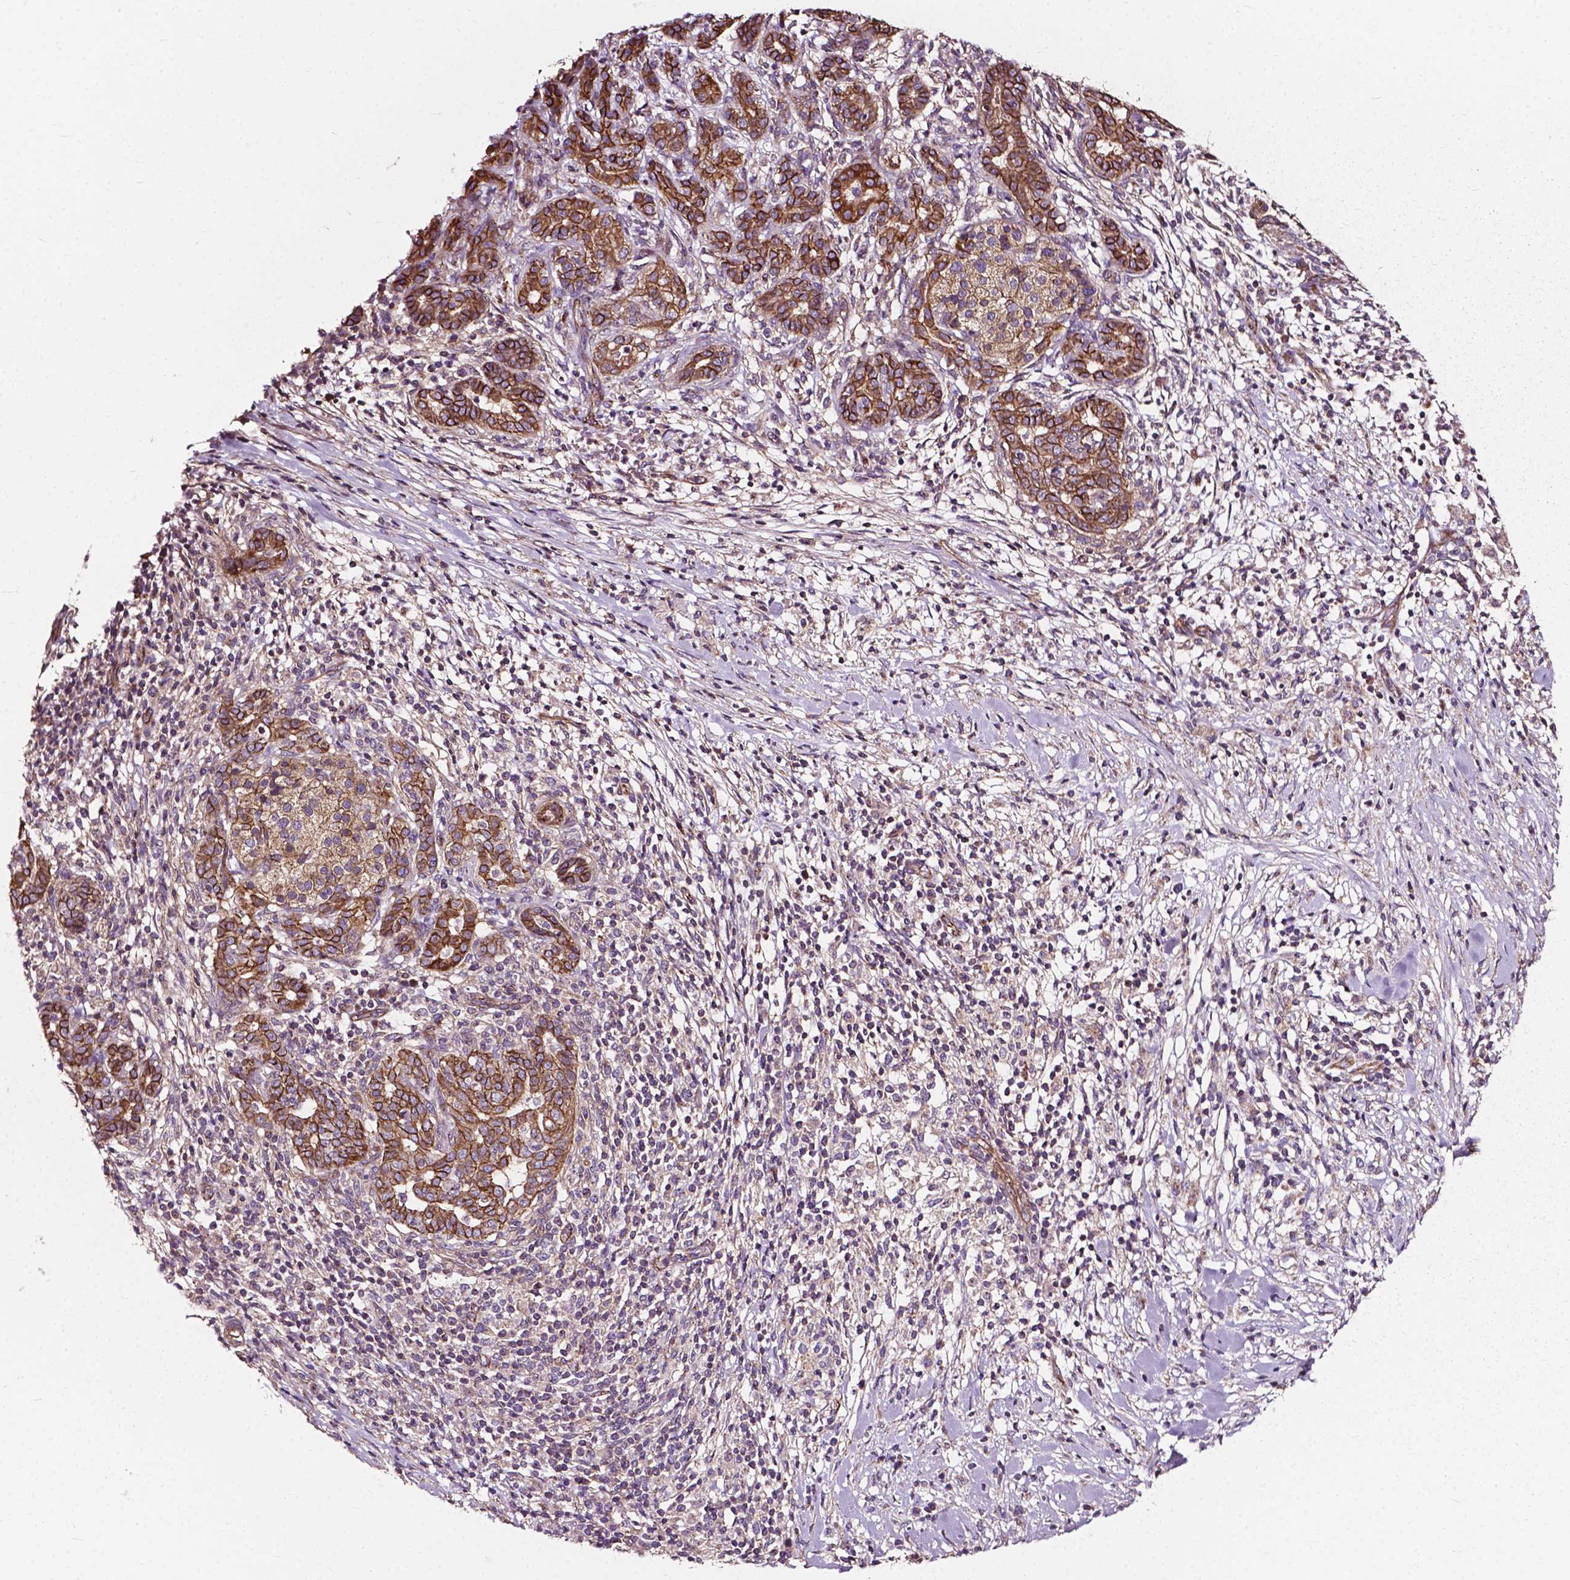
{"staining": {"intensity": "moderate", "quantity": ">75%", "location": "cytoplasmic/membranous"}, "tissue": "pancreatic cancer", "cell_type": "Tumor cells", "image_type": "cancer", "snomed": [{"axis": "morphology", "description": "Adenocarcinoma, NOS"}, {"axis": "topography", "description": "Pancreas"}], "caption": "The image demonstrates immunohistochemical staining of pancreatic cancer (adenocarcinoma). There is moderate cytoplasmic/membranous staining is appreciated in approximately >75% of tumor cells.", "gene": "ATG16L1", "patient": {"sex": "male", "age": 44}}